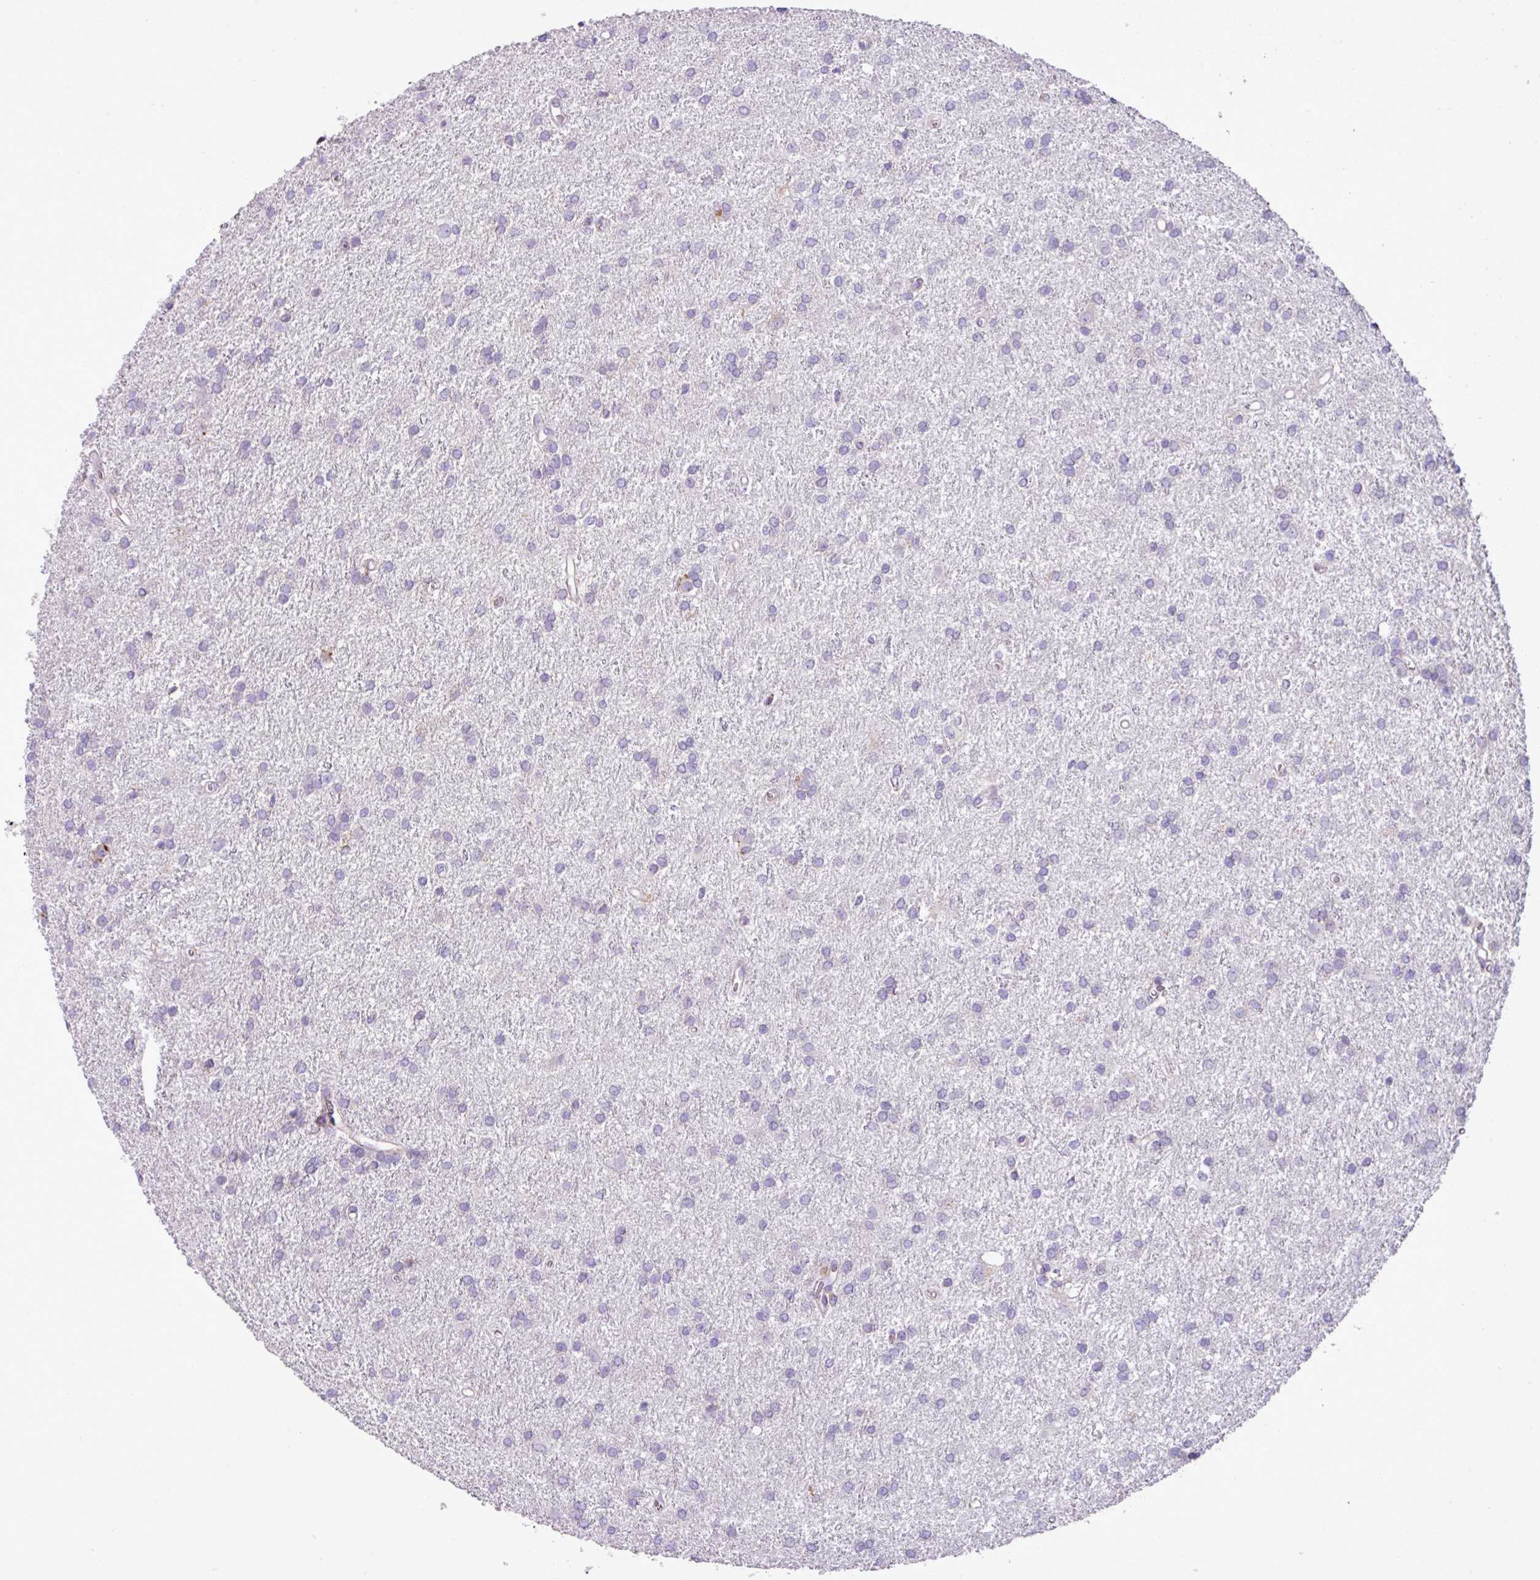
{"staining": {"intensity": "negative", "quantity": "none", "location": "none"}, "tissue": "glioma", "cell_type": "Tumor cells", "image_type": "cancer", "snomed": [{"axis": "morphology", "description": "Glioma, malignant, High grade"}, {"axis": "topography", "description": "Brain"}], "caption": "Immunohistochemistry (IHC) micrograph of human glioma stained for a protein (brown), which demonstrates no expression in tumor cells.", "gene": "ZSCAN5A", "patient": {"sex": "female", "age": 50}}